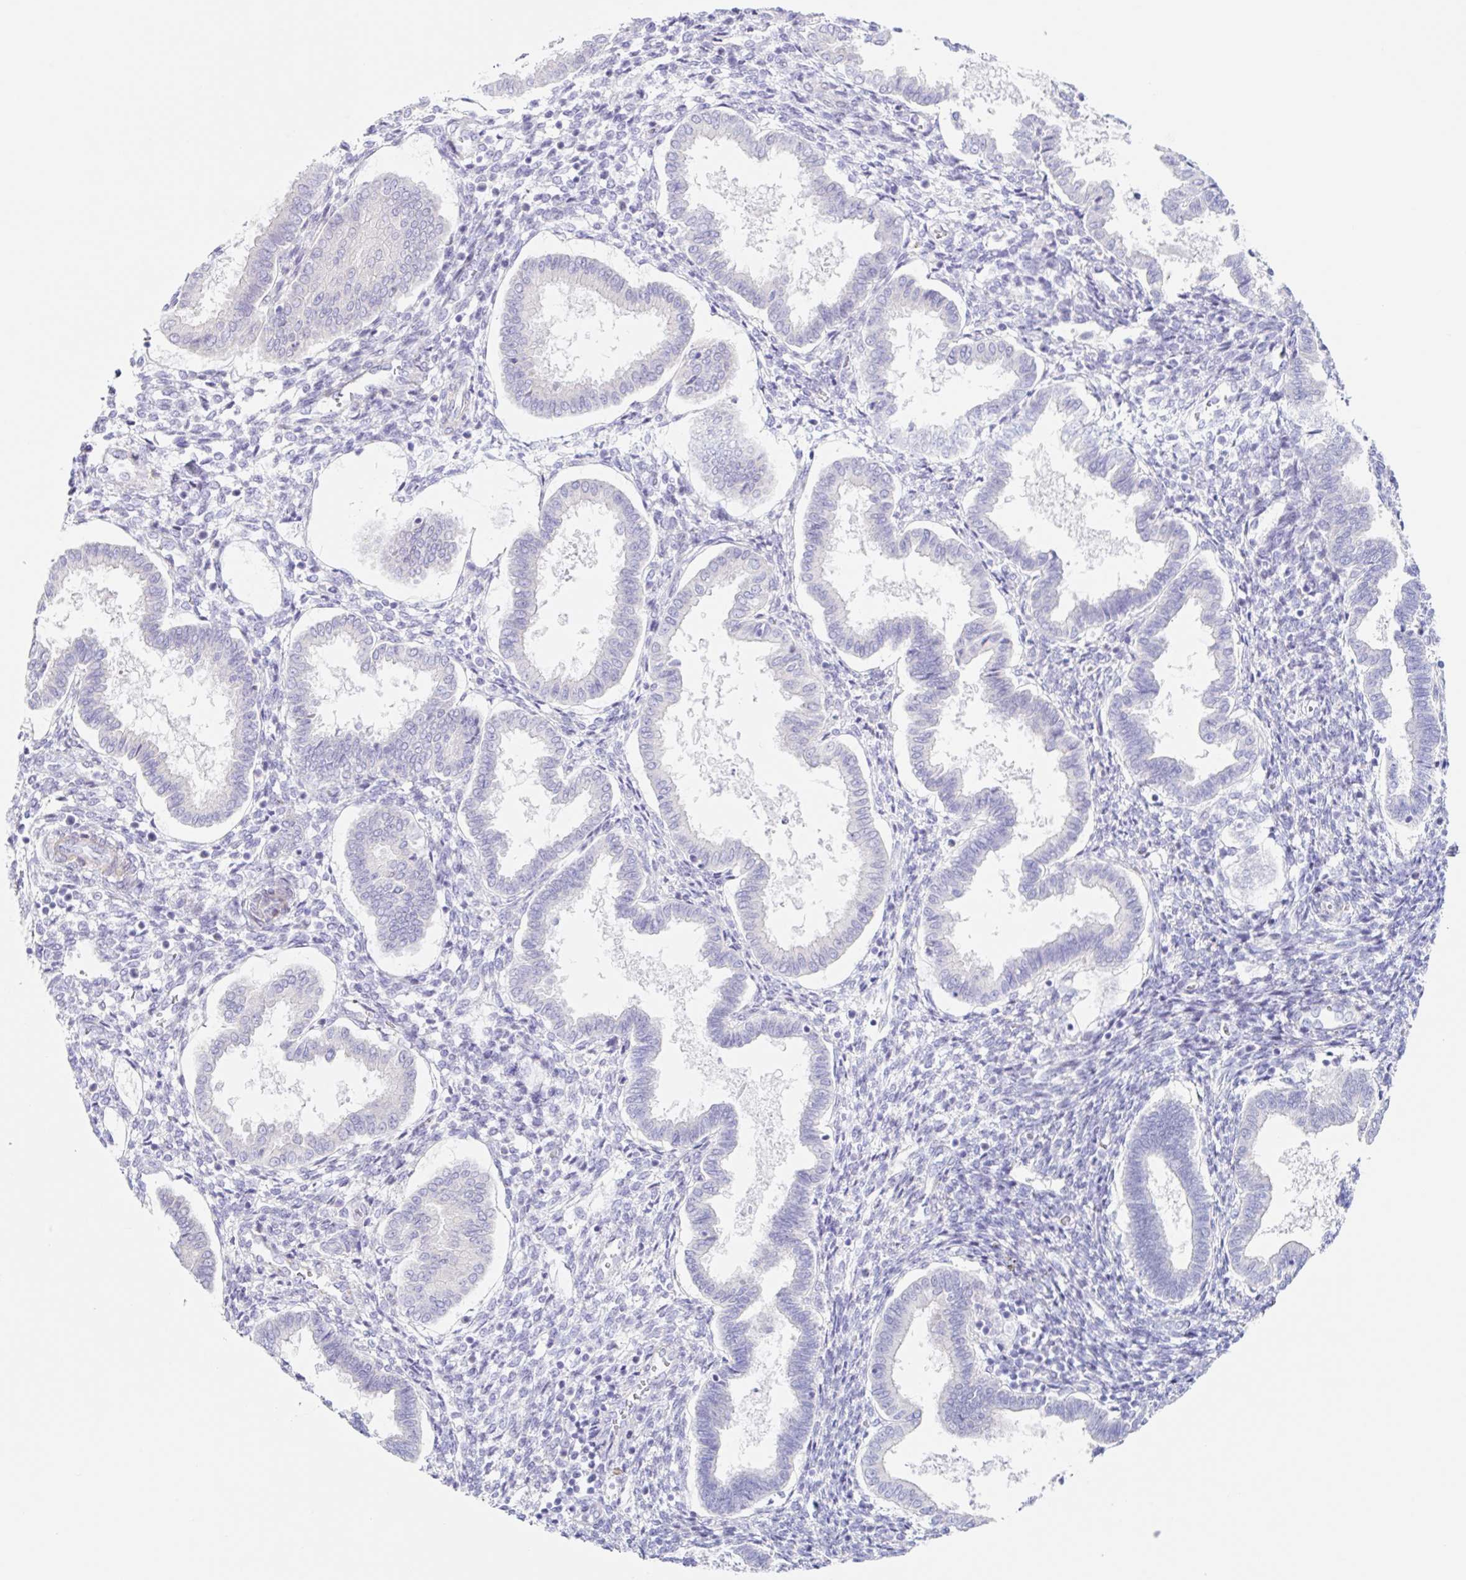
{"staining": {"intensity": "negative", "quantity": "none", "location": "none"}, "tissue": "endometrium", "cell_type": "Cells in endometrial stroma", "image_type": "normal", "snomed": [{"axis": "morphology", "description": "Normal tissue, NOS"}, {"axis": "topography", "description": "Endometrium"}], "caption": "This image is of unremarkable endometrium stained with immunohistochemistry (IHC) to label a protein in brown with the nuclei are counter-stained blue. There is no positivity in cells in endometrial stroma.", "gene": "DCAF17", "patient": {"sex": "female", "age": 24}}